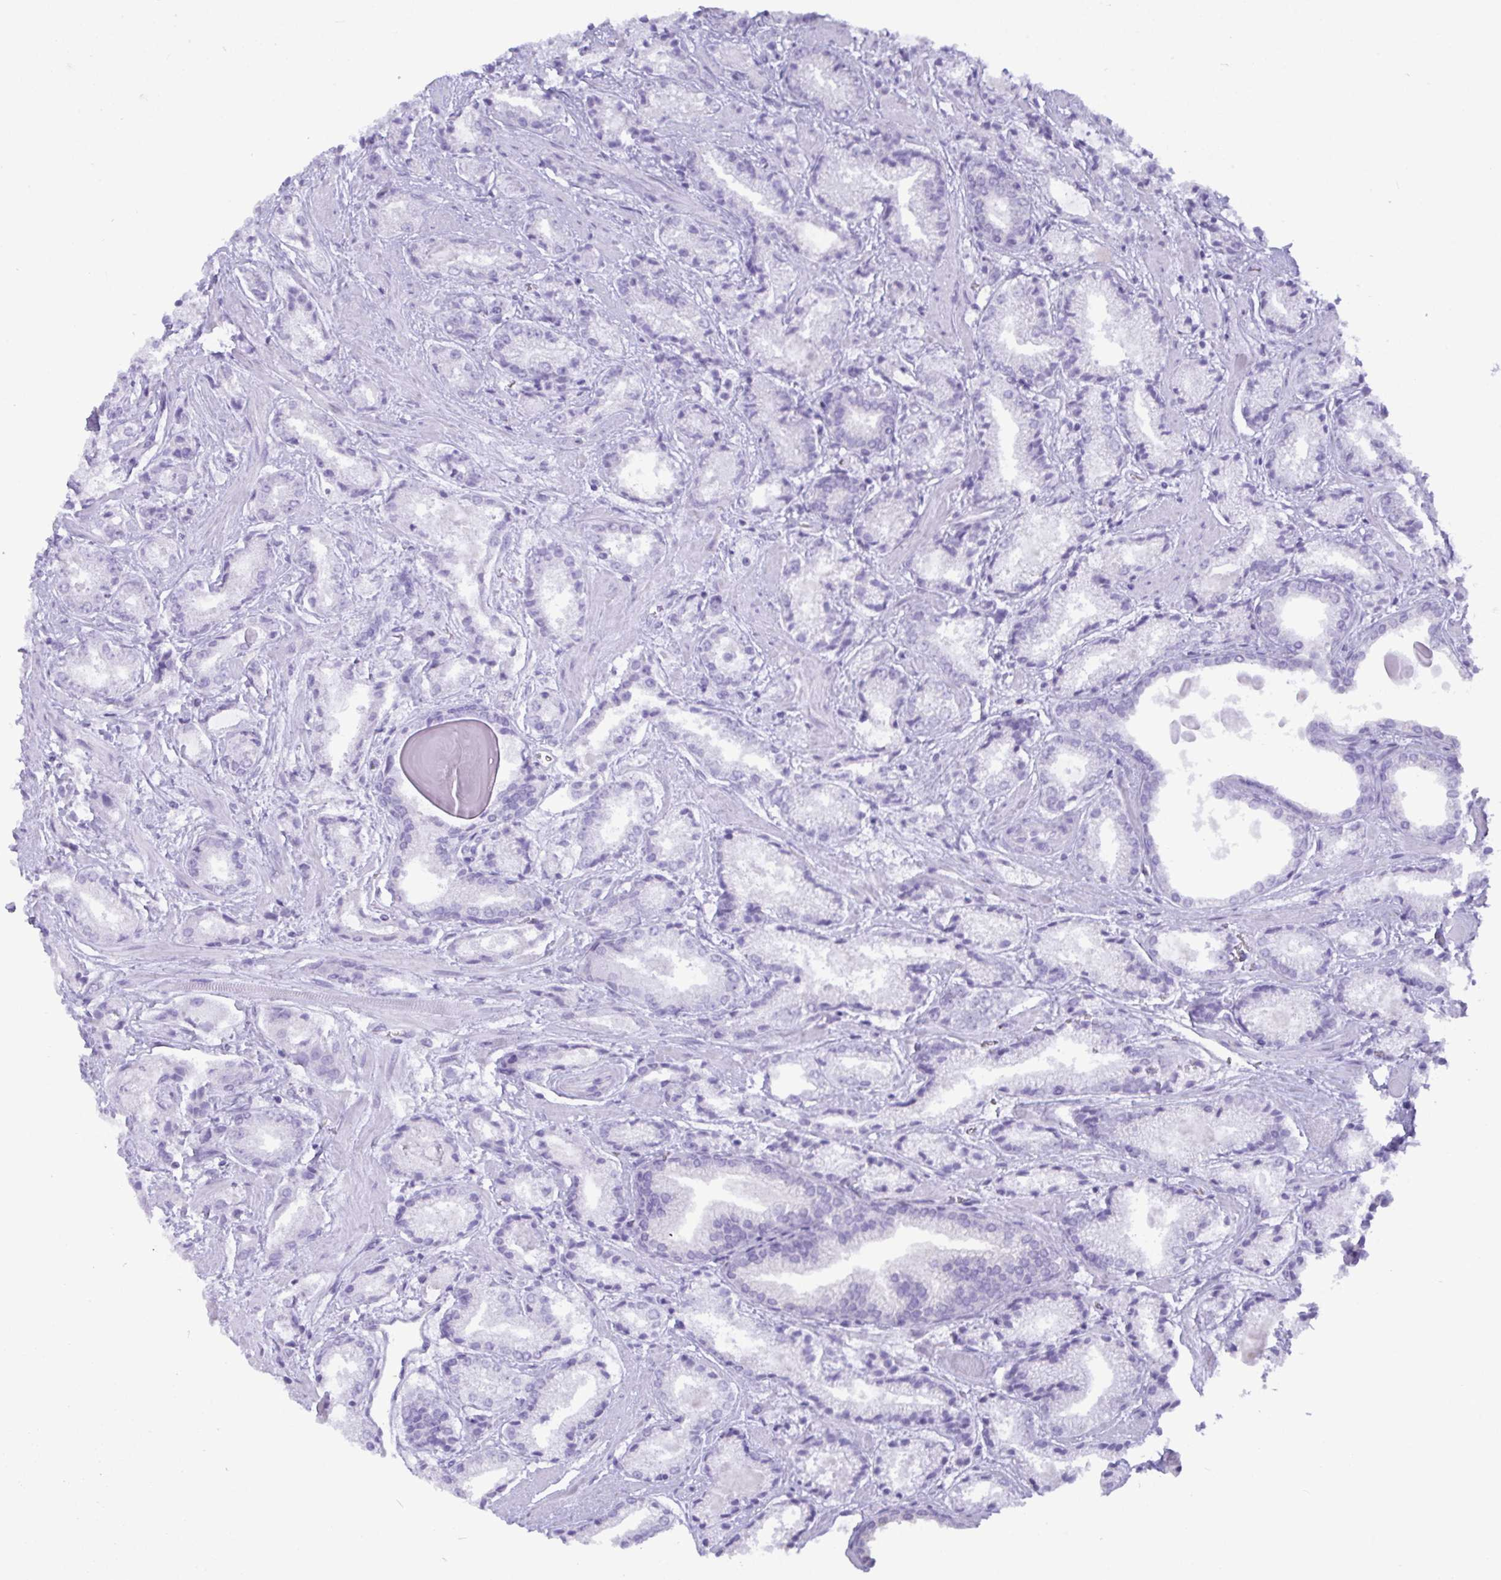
{"staining": {"intensity": "negative", "quantity": "none", "location": "none"}, "tissue": "prostate cancer", "cell_type": "Tumor cells", "image_type": "cancer", "snomed": [{"axis": "morphology", "description": "Adenocarcinoma, High grade"}, {"axis": "topography", "description": "Prostate"}], "caption": "High power microscopy histopathology image of an immunohistochemistry image of prostate high-grade adenocarcinoma, revealing no significant expression in tumor cells.", "gene": "C4orf33", "patient": {"sex": "male", "age": 64}}